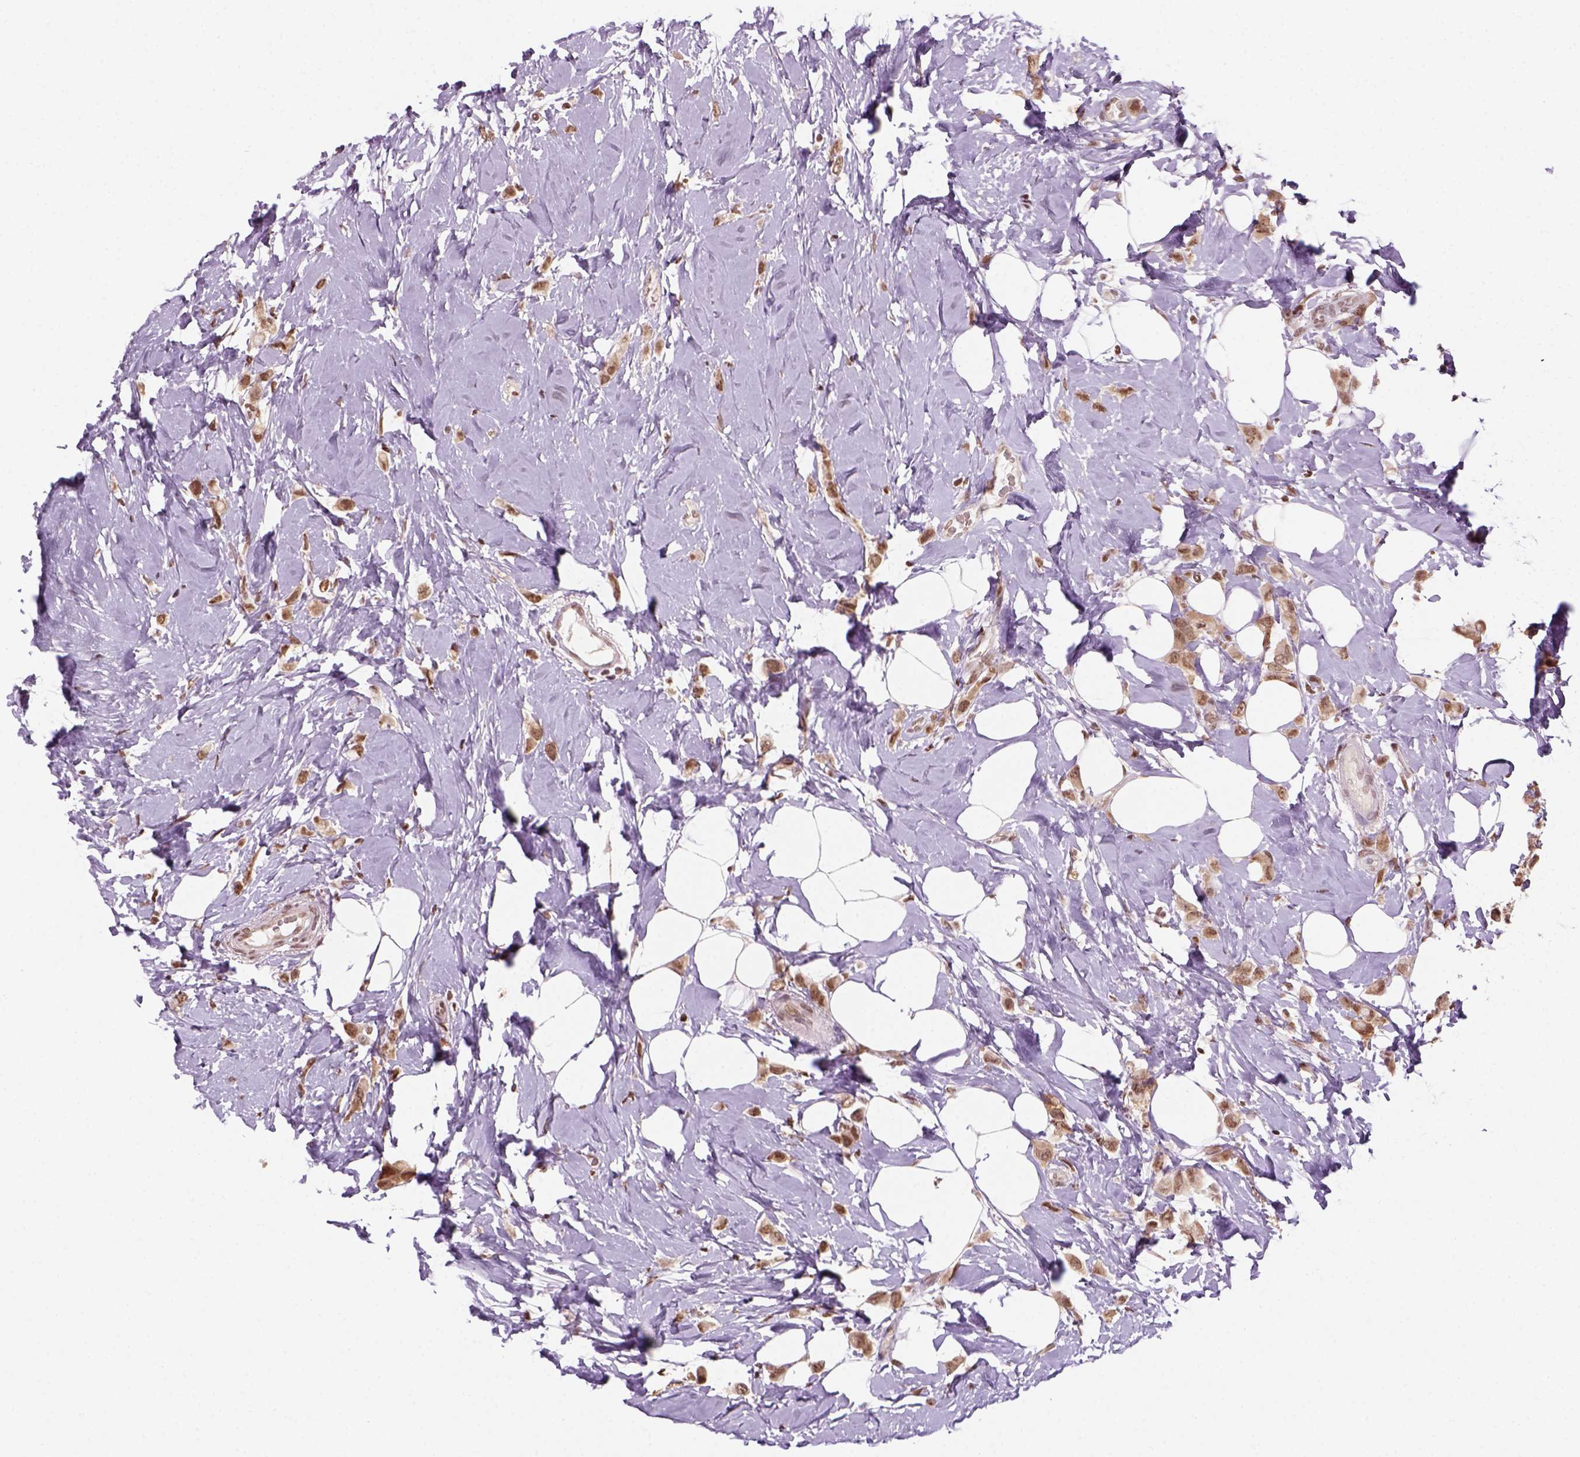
{"staining": {"intensity": "moderate", "quantity": ">75%", "location": "nuclear"}, "tissue": "breast cancer", "cell_type": "Tumor cells", "image_type": "cancer", "snomed": [{"axis": "morphology", "description": "Lobular carcinoma"}, {"axis": "topography", "description": "Breast"}], "caption": "High-magnification brightfield microscopy of breast cancer stained with DAB (3,3'-diaminobenzidine) (brown) and counterstained with hematoxylin (blue). tumor cells exhibit moderate nuclear positivity is seen in approximately>75% of cells.", "gene": "GOT1", "patient": {"sex": "female", "age": 66}}